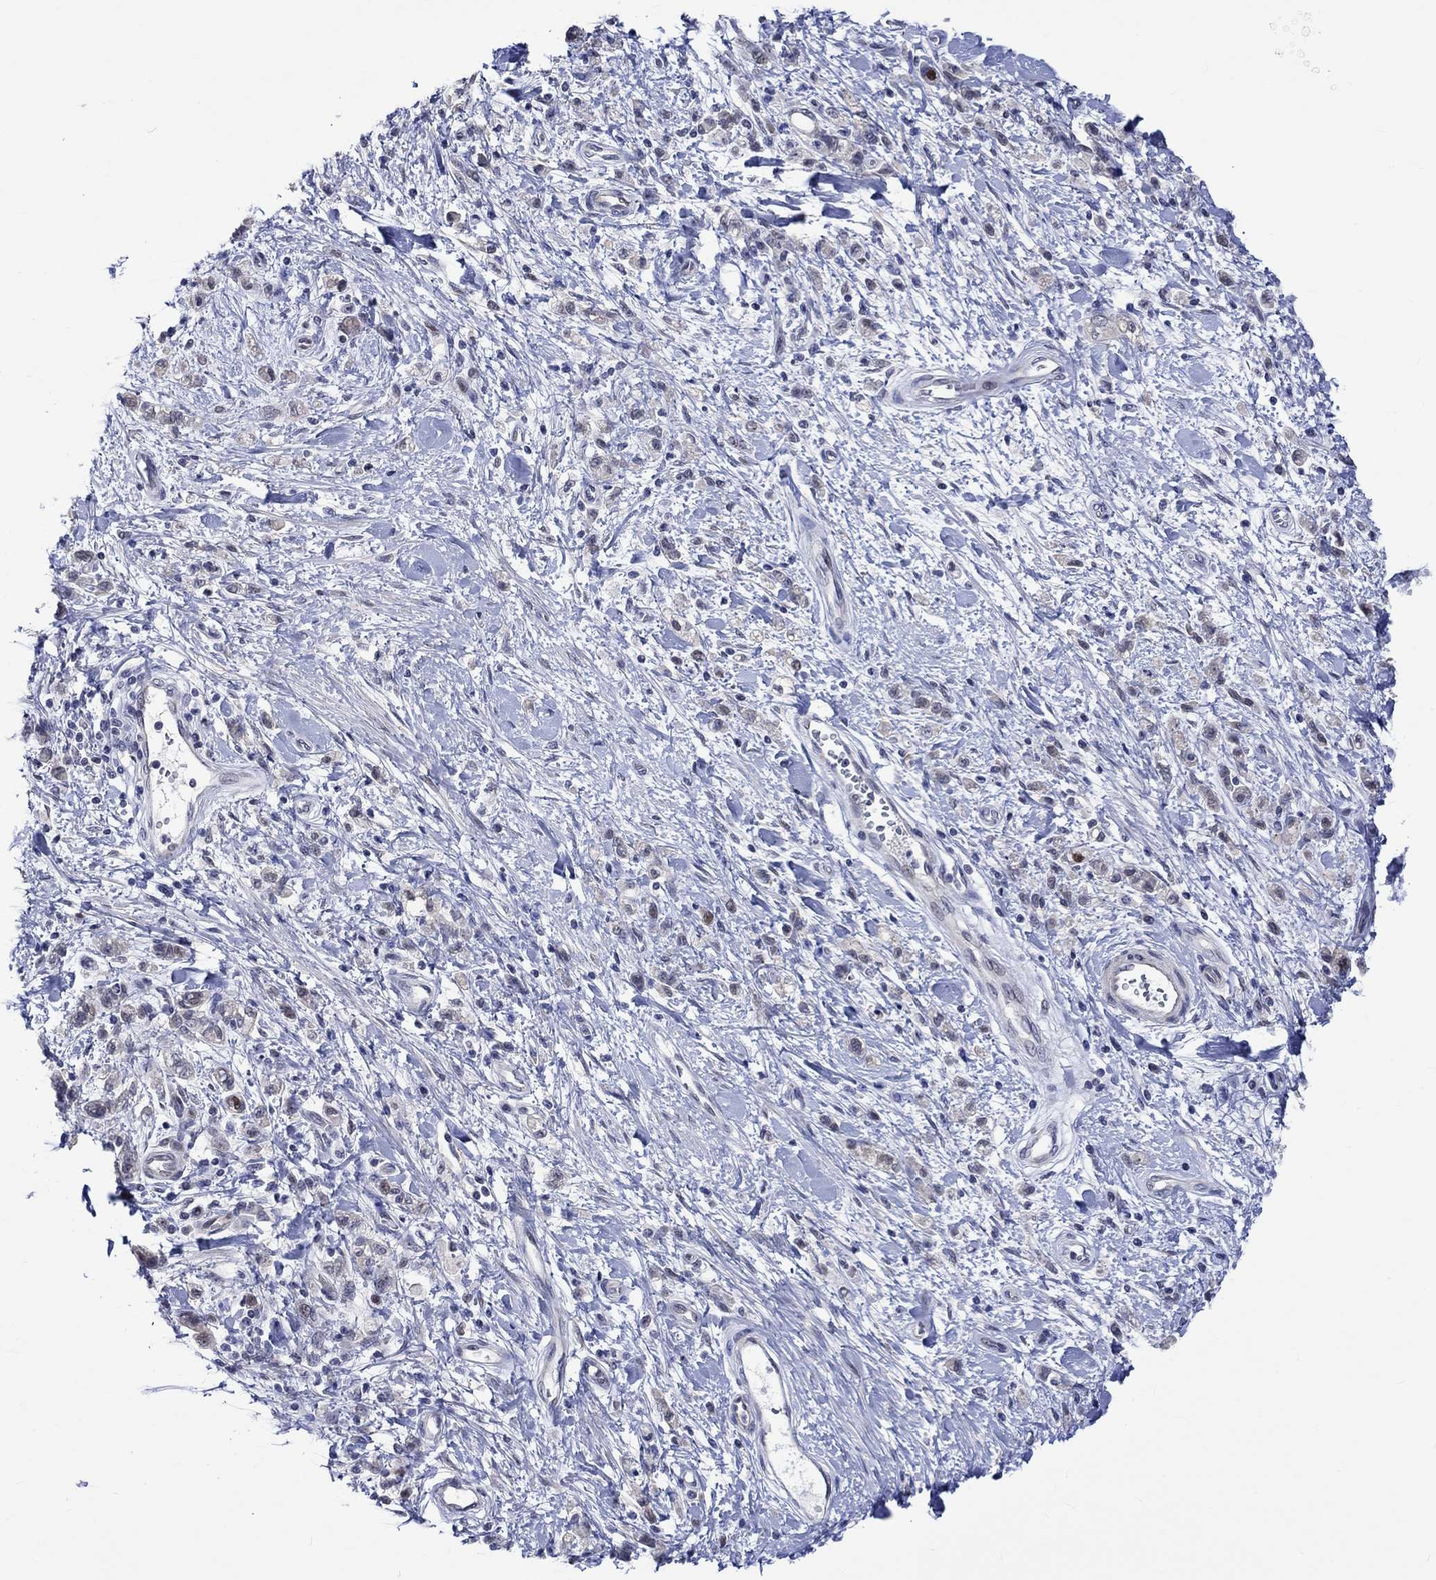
{"staining": {"intensity": "strong", "quantity": "<25%", "location": "nuclear"}, "tissue": "stomach cancer", "cell_type": "Tumor cells", "image_type": "cancer", "snomed": [{"axis": "morphology", "description": "Adenocarcinoma, NOS"}, {"axis": "topography", "description": "Stomach"}], "caption": "Stomach cancer was stained to show a protein in brown. There is medium levels of strong nuclear expression in about <25% of tumor cells.", "gene": "E2F8", "patient": {"sex": "male", "age": 77}}